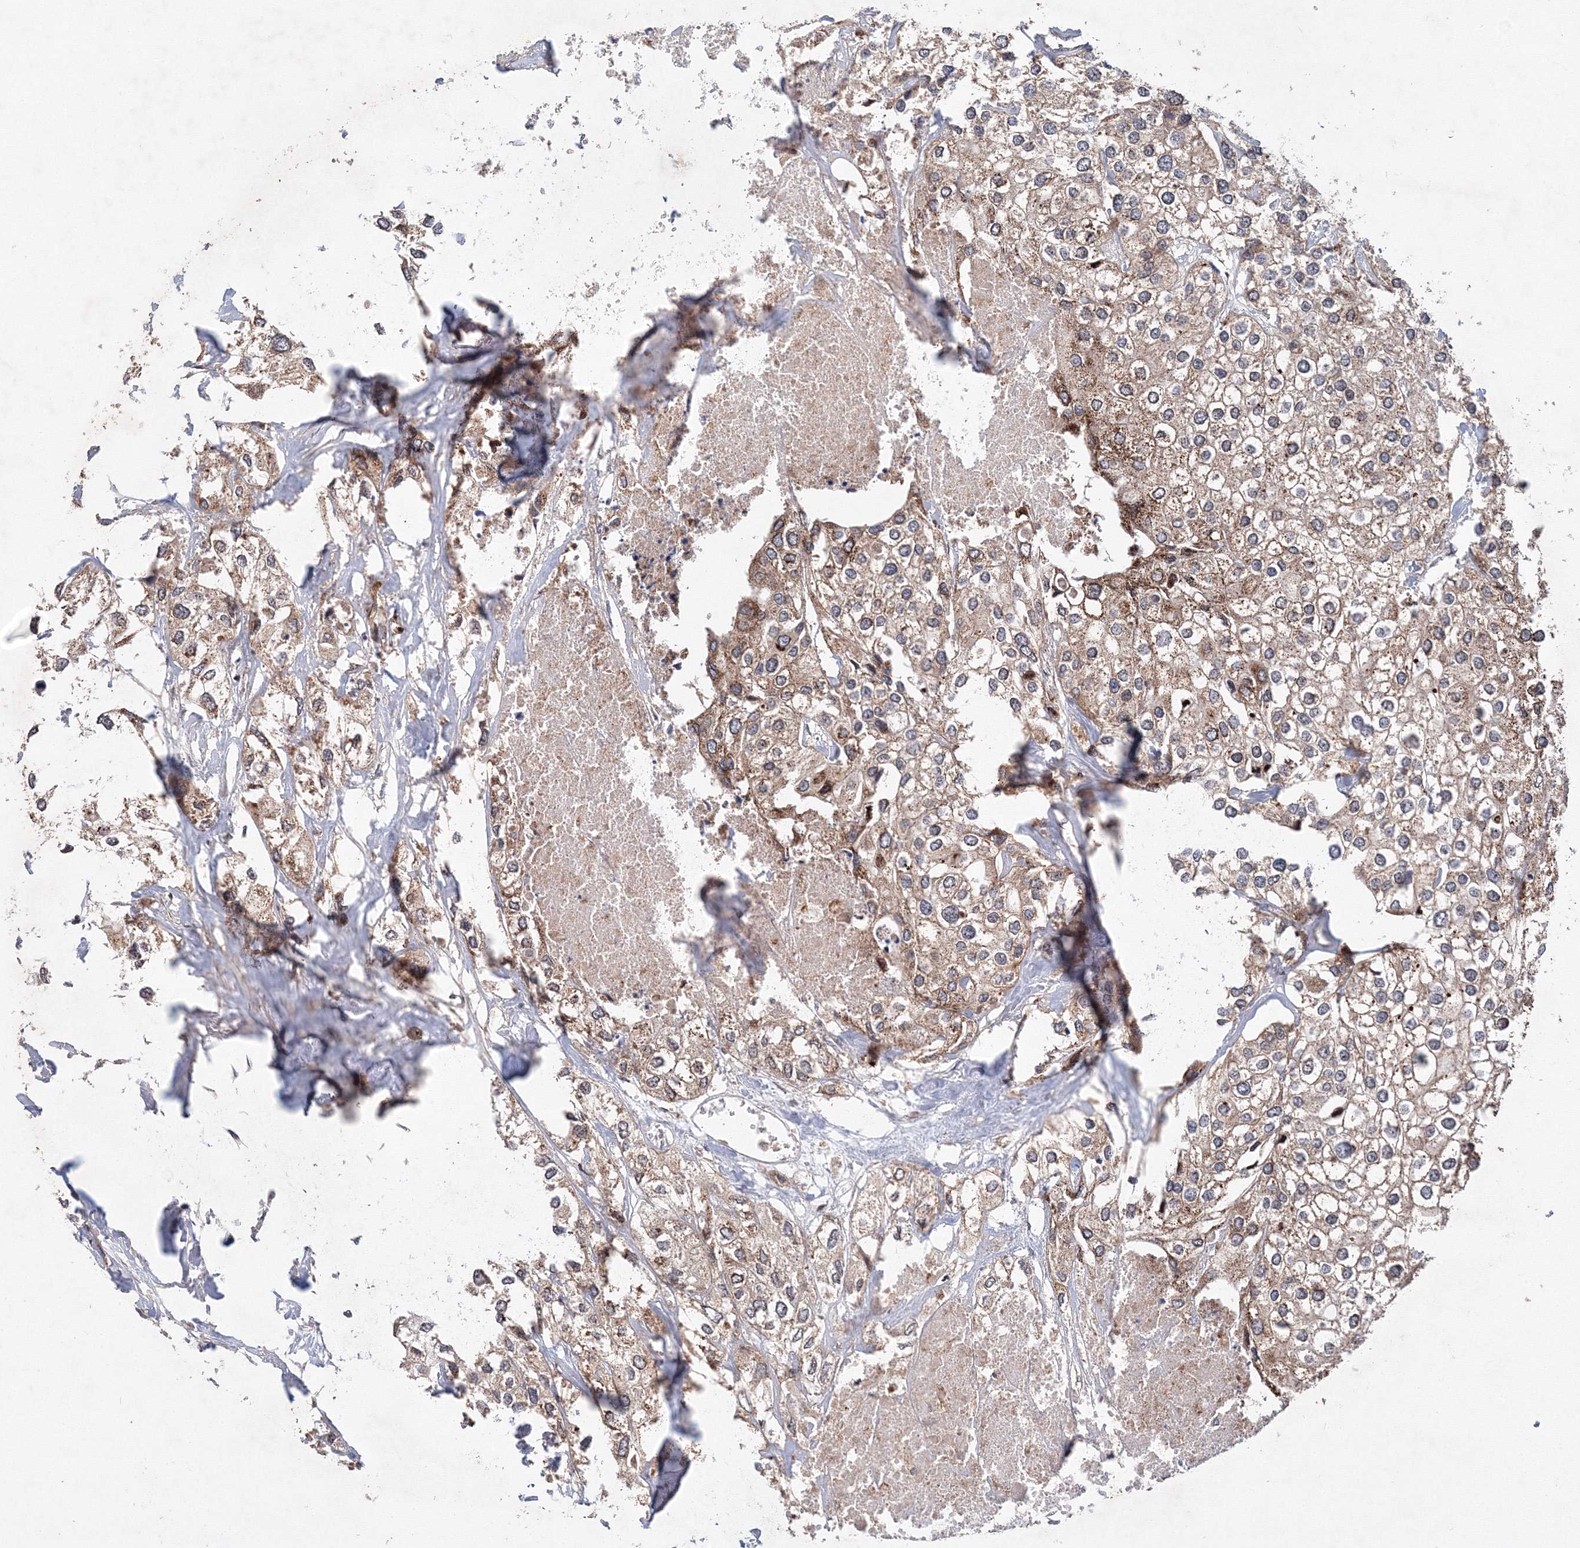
{"staining": {"intensity": "weak", "quantity": ">75%", "location": "cytoplasmic/membranous"}, "tissue": "urothelial cancer", "cell_type": "Tumor cells", "image_type": "cancer", "snomed": [{"axis": "morphology", "description": "Urothelial carcinoma, High grade"}, {"axis": "topography", "description": "Urinary bladder"}], "caption": "Brown immunohistochemical staining in urothelial cancer demonstrates weak cytoplasmic/membranous expression in about >75% of tumor cells. (Stains: DAB (3,3'-diaminobenzidine) in brown, nuclei in blue, Microscopy: brightfield microscopy at high magnification).", "gene": "ANKAR", "patient": {"sex": "male", "age": 64}}